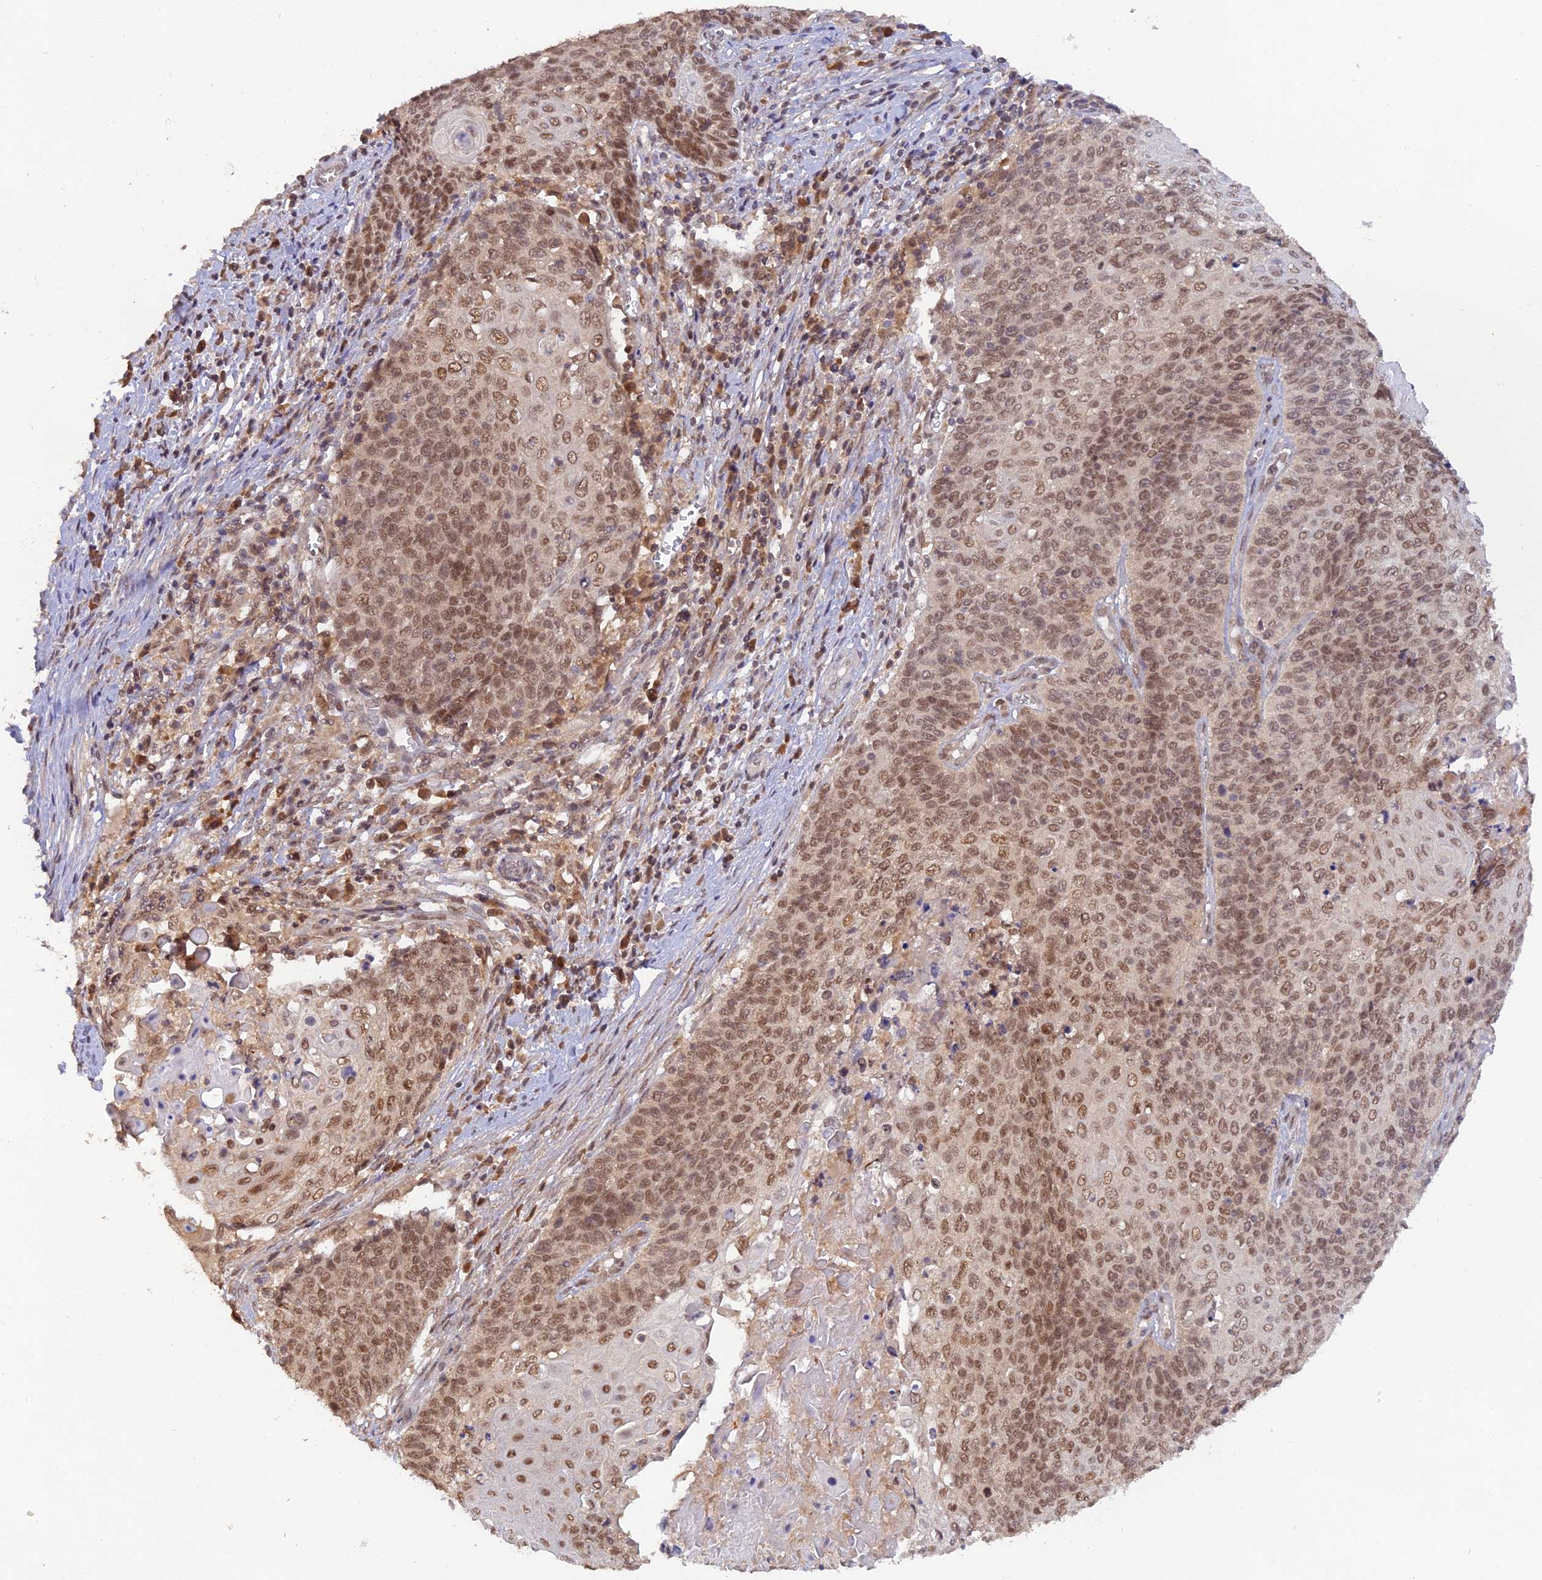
{"staining": {"intensity": "moderate", "quantity": ">75%", "location": "nuclear"}, "tissue": "cervical cancer", "cell_type": "Tumor cells", "image_type": "cancer", "snomed": [{"axis": "morphology", "description": "Squamous cell carcinoma, NOS"}, {"axis": "topography", "description": "Cervix"}], "caption": "High-power microscopy captured an immunohistochemistry micrograph of cervical cancer, revealing moderate nuclear expression in about >75% of tumor cells.", "gene": "ZNF436", "patient": {"sex": "female", "age": 39}}